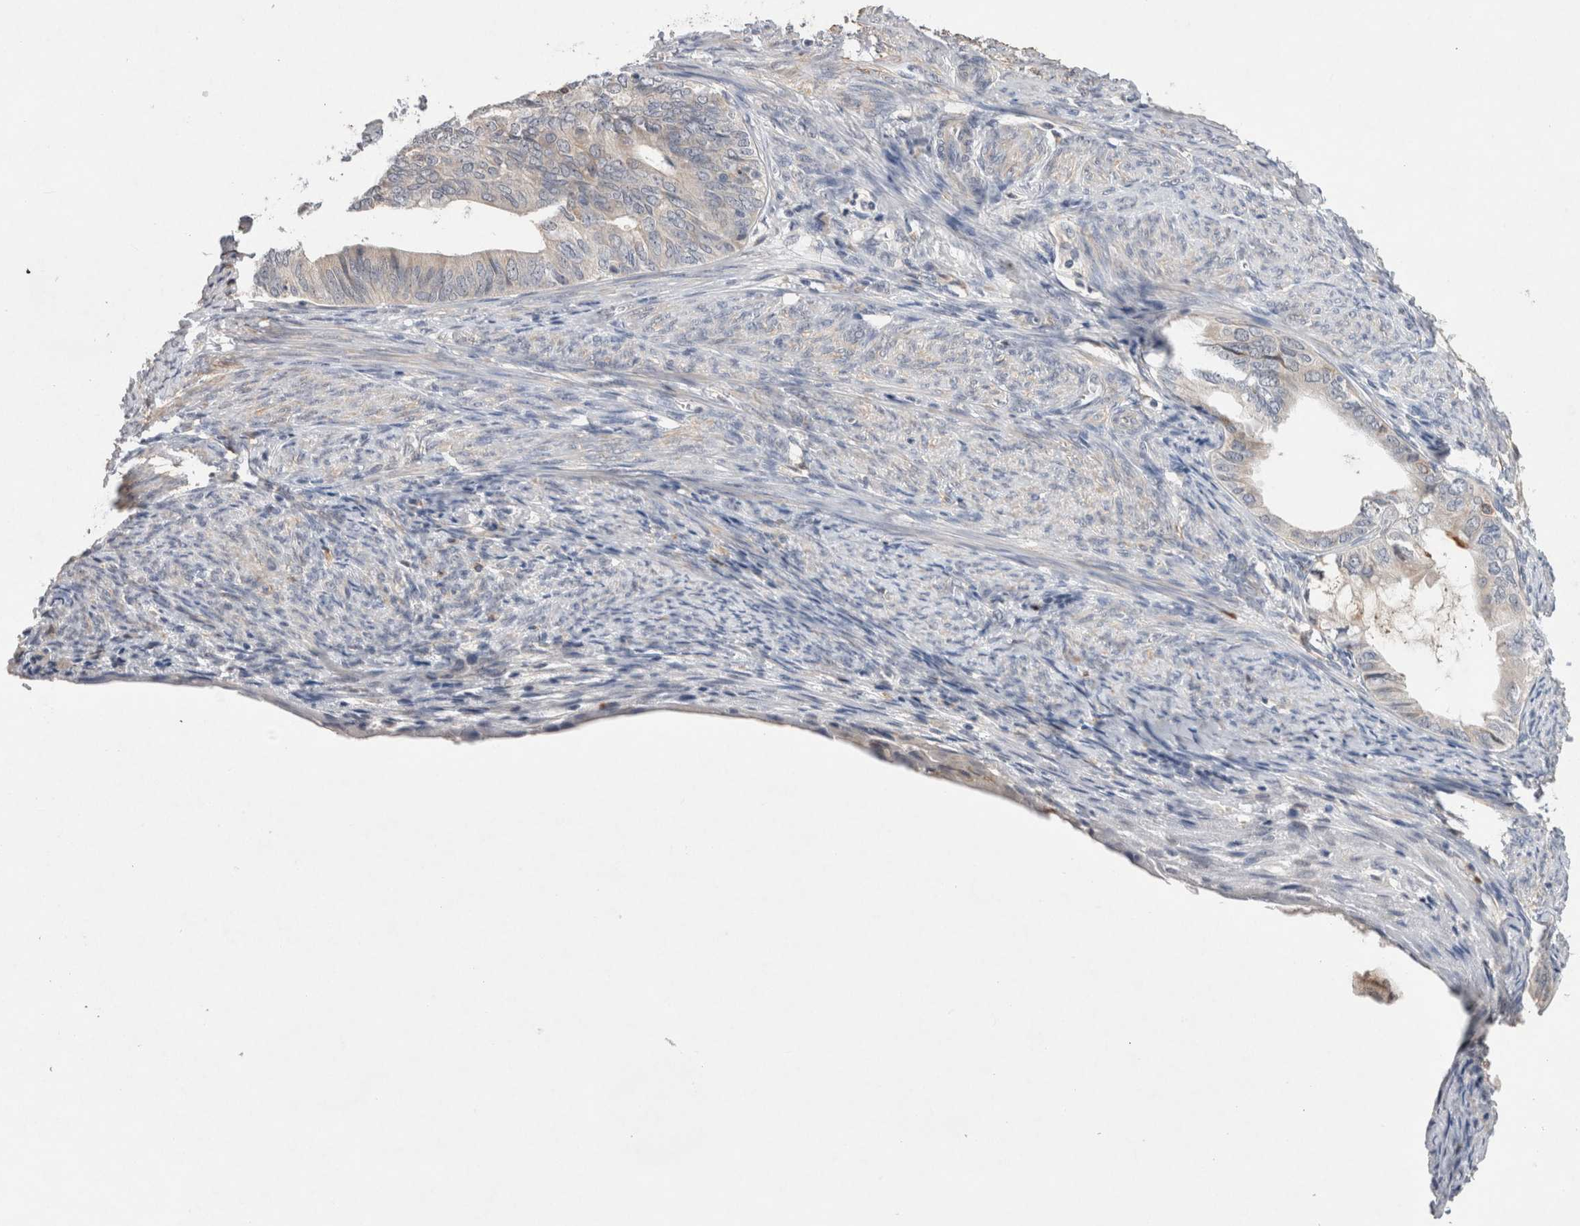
{"staining": {"intensity": "negative", "quantity": "none", "location": "none"}, "tissue": "endometrial cancer", "cell_type": "Tumor cells", "image_type": "cancer", "snomed": [{"axis": "morphology", "description": "Adenocarcinoma, NOS"}, {"axis": "topography", "description": "Endometrium"}], "caption": "Tumor cells show no significant positivity in endometrial cancer (adenocarcinoma). (DAB IHC visualized using brightfield microscopy, high magnification).", "gene": "VSIG4", "patient": {"sex": "female", "age": 86}}